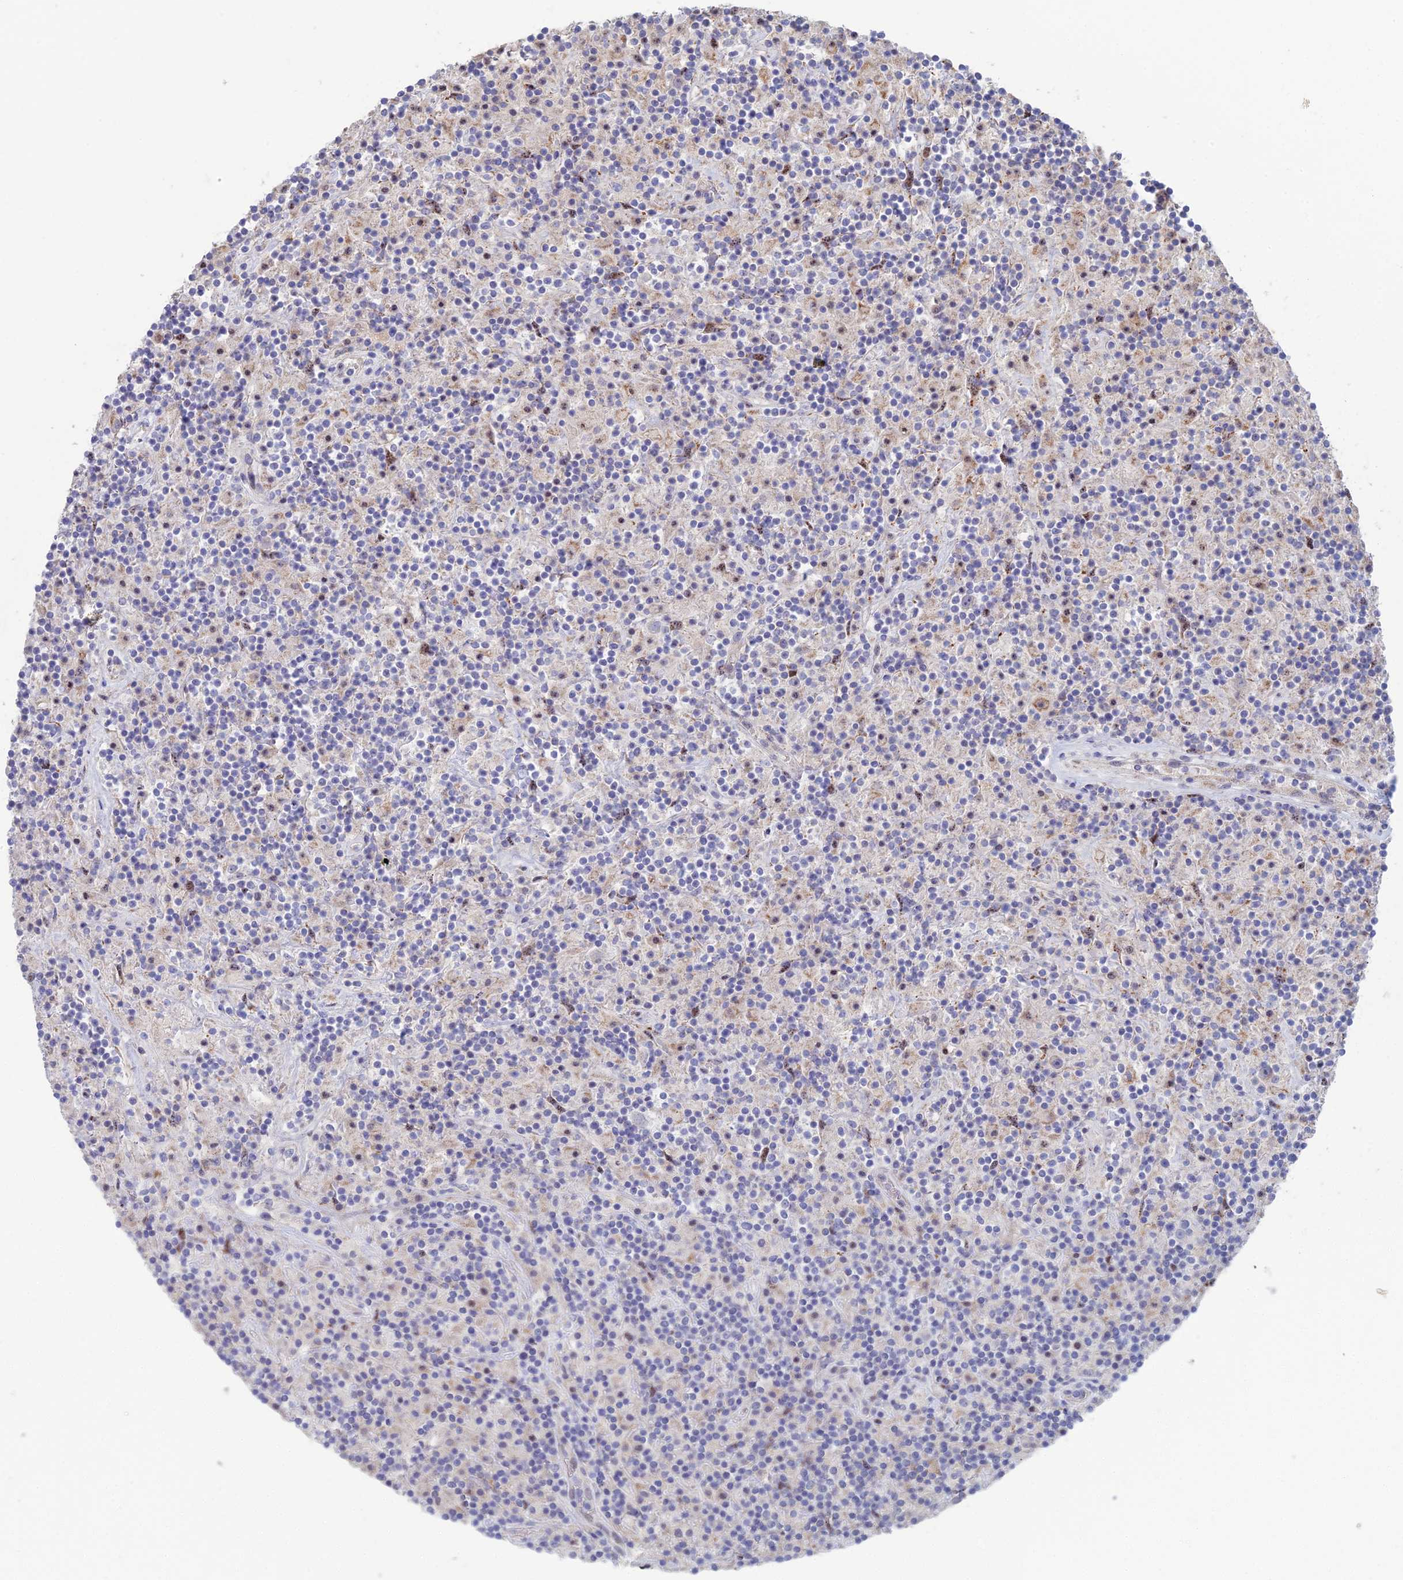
{"staining": {"intensity": "negative", "quantity": "none", "location": "none"}, "tissue": "lymphoma", "cell_type": "Tumor cells", "image_type": "cancer", "snomed": [{"axis": "morphology", "description": "Hodgkin's disease, NOS"}, {"axis": "topography", "description": "Lymph node"}], "caption": "Protein analysis of lymphoma shows no significant positivity in tumor cells.", "gene": "ARL16", "patient": {"sex": "male", "age": 70}}